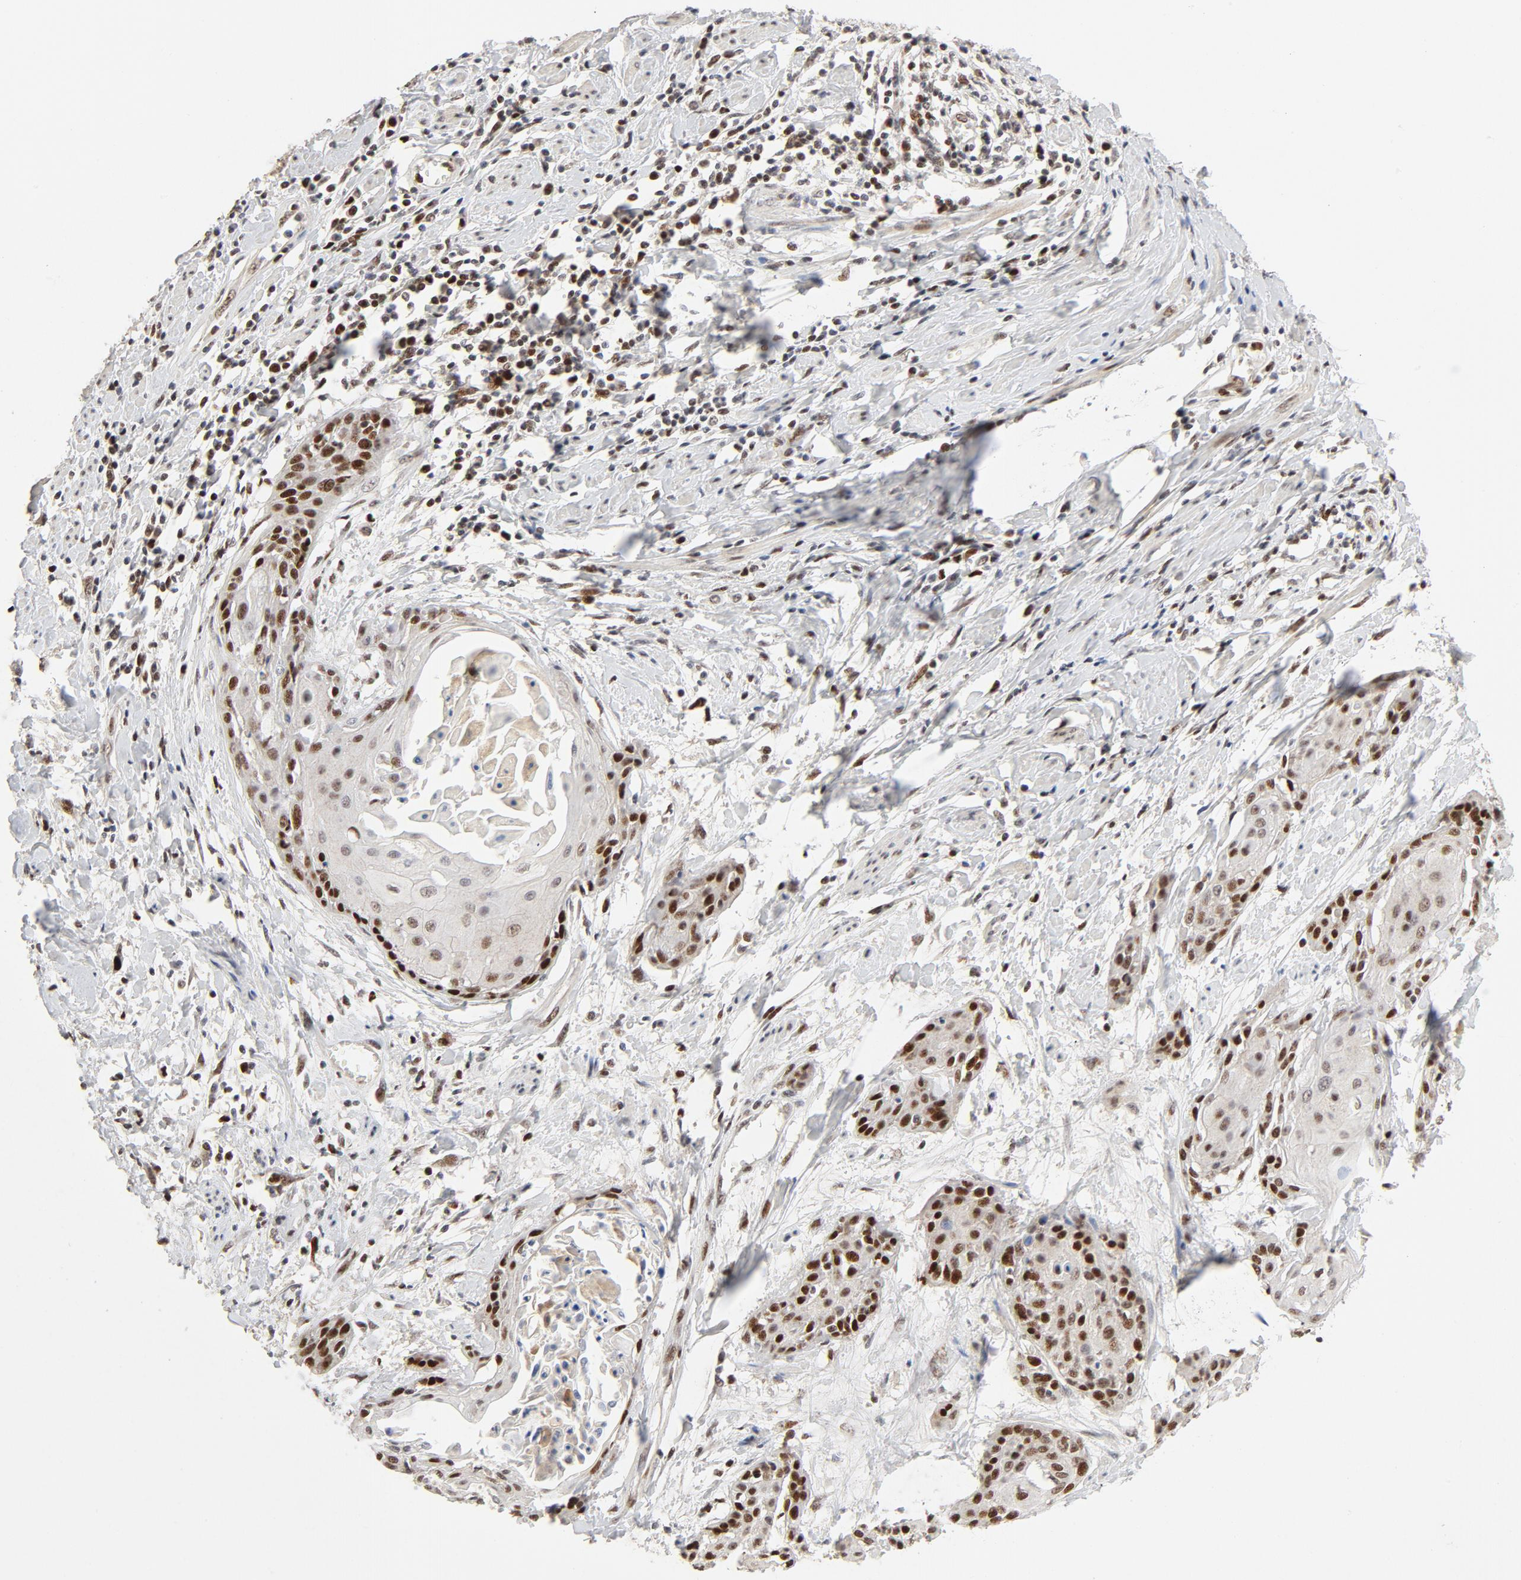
{"staining": {"intensity": "strong", "quantity": ">75%", "location": "nuclear"}, "tissue": "cervical cancer", "cell_type": "Tumor cells", "image_type": "cancer", "snomed": [{"axis": "morphology", "description": "Squamous cell carcinoma, NOS"}, {"axis": "topography", "description": "Cervix"}], "caption": "IHC micrograph of human cervical squamous cell carcinoma stained for a protein (brown), which shows high levels of strong nuclear expression in about >75% of tumor cells.", "gene": "GTF2I", "patient": {"sex": "female", "age": 57}}